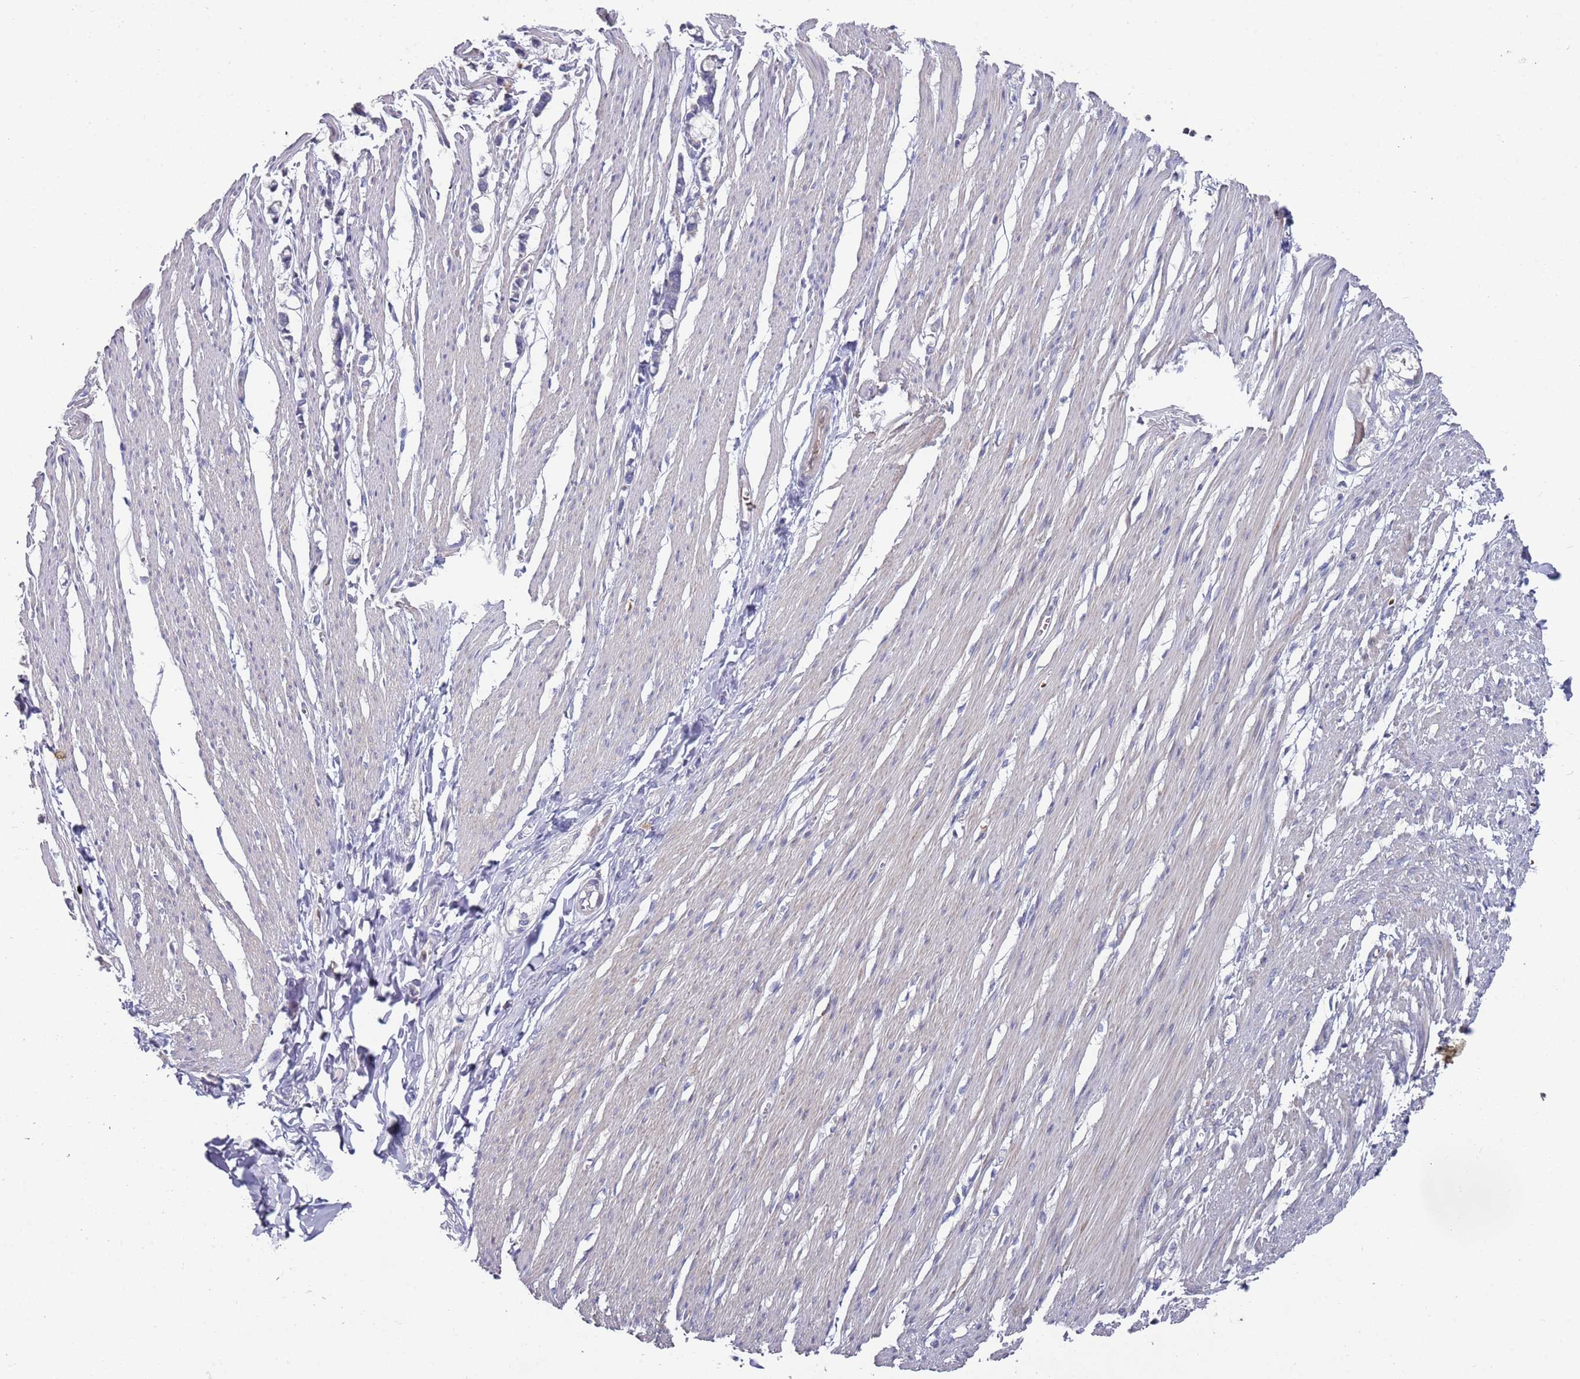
{"staining": {"intensity": "negative", "quantity": "none", "location": "none"}, "tissue": "smooth muscle", "cell_type": "Smooth muscle cells", "image_type": "normal", "snomed": [{"axis": "morphology", "description": "Normal tissue, NOS"}, {"axis": "morphology", "description": "Adenocarcinoma, NOS"}, {"axis": "topography", "description": "Colon"}, {"axis": "topography", "description": "Peripheral nerve tissue"}], "caption": "The photomicrograph reveals no significant staining in smooth muscle cells of smooth muscle. The staining is performed using DAB brown chromogen with nuclei counter-stained in using hematoxylin.", "gene": "LACC1", "patient": {"sex": "male", "age": 14}}